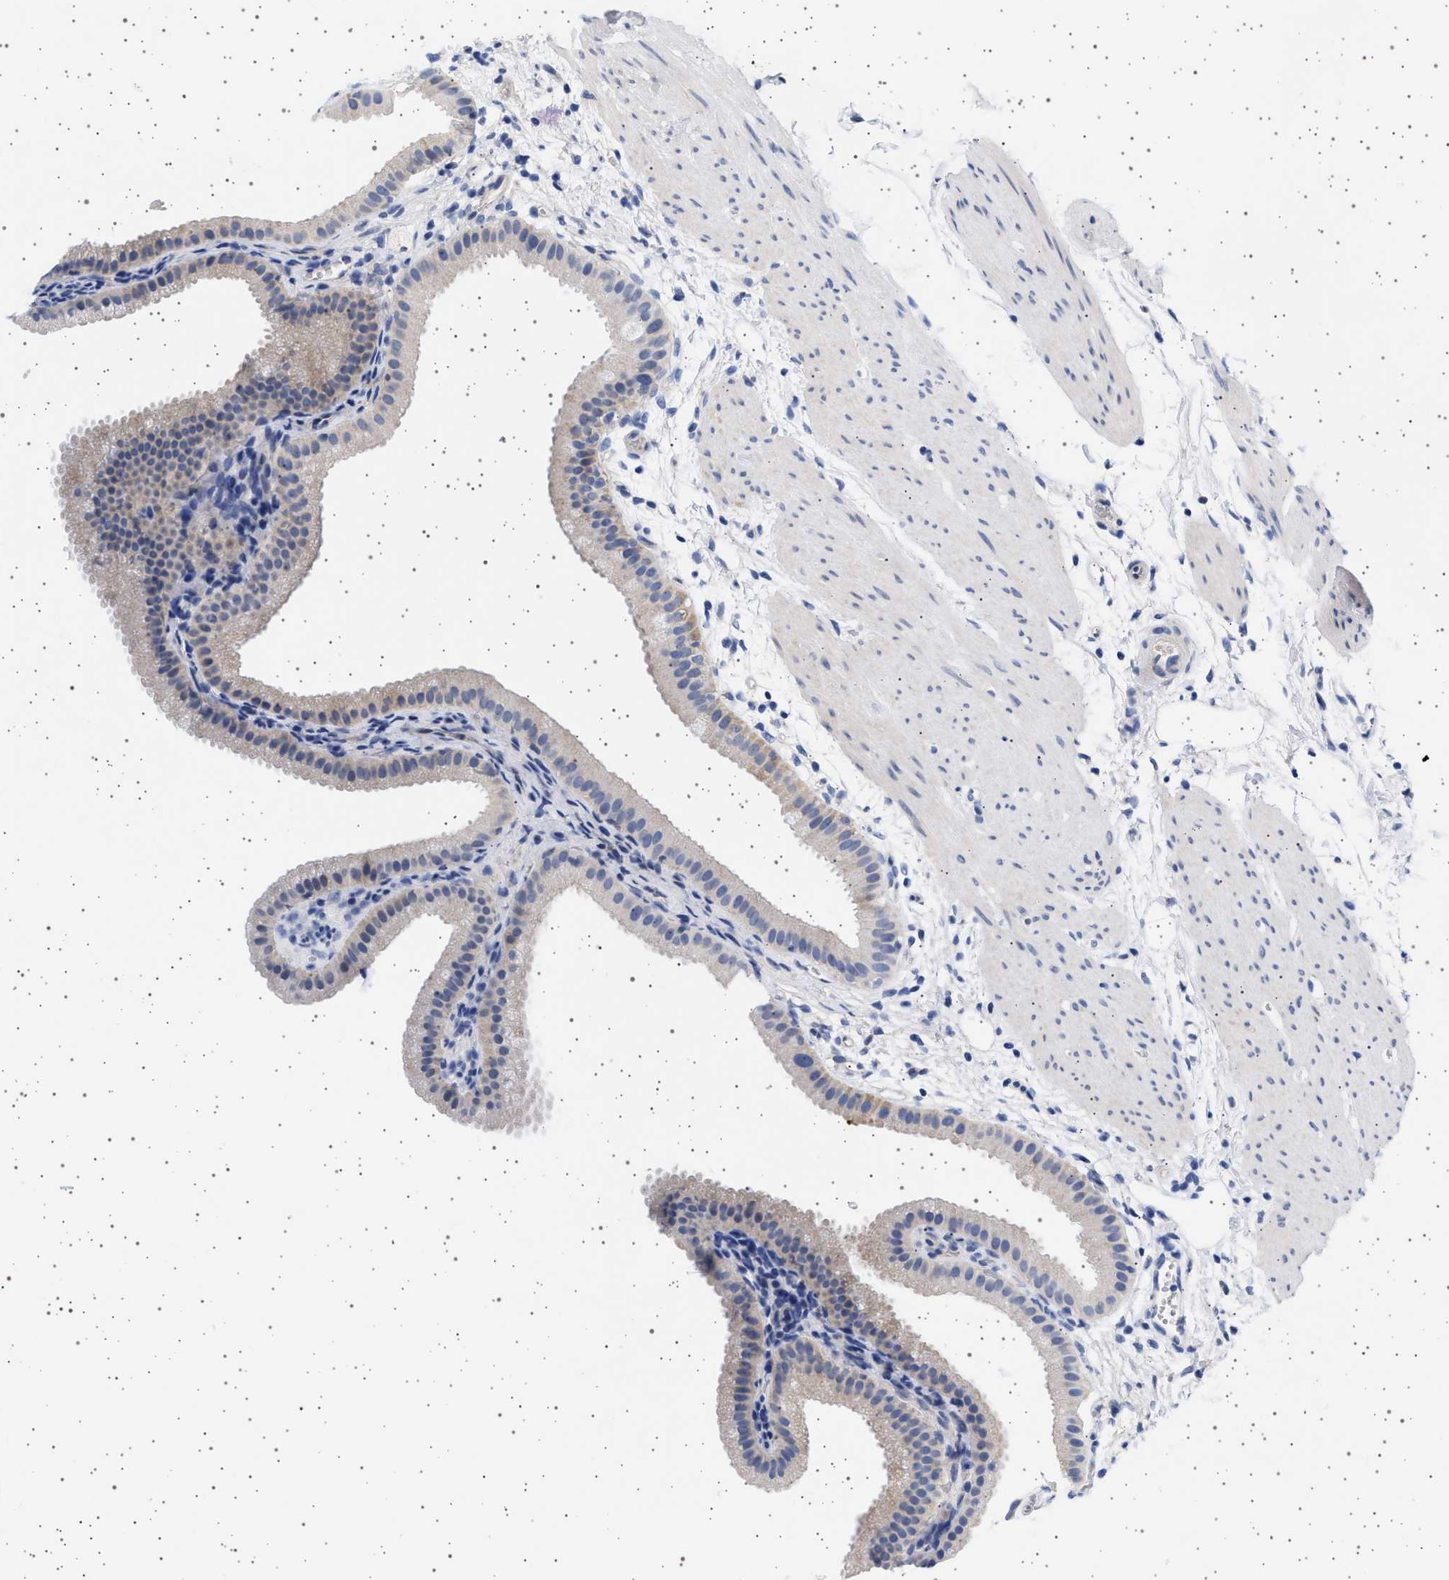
{"staining": {"intensity": "negative", "quantity": "none", "location": "none"}, "tissue": "gallbladder", "cell_type": "Glandular cells", "image_type": "normal", "snomed": [{"axis": "morphology", "description": "Normal tissue, NOS"}, {"axis": "topography", "description": "Gallbladder"}], "caption": "High magnification brightfield microscopy of unremarkable gallbladder stained with DAB (brown) and counterstained with hematoxylin (blue): glandular cells show no significant expression. (DAB (3,3'-diaminobenzidine) IHC with hematoxylin counter stain).", "gene": "TRMT10B", "patient": {"sex": "female", "age": 64}}